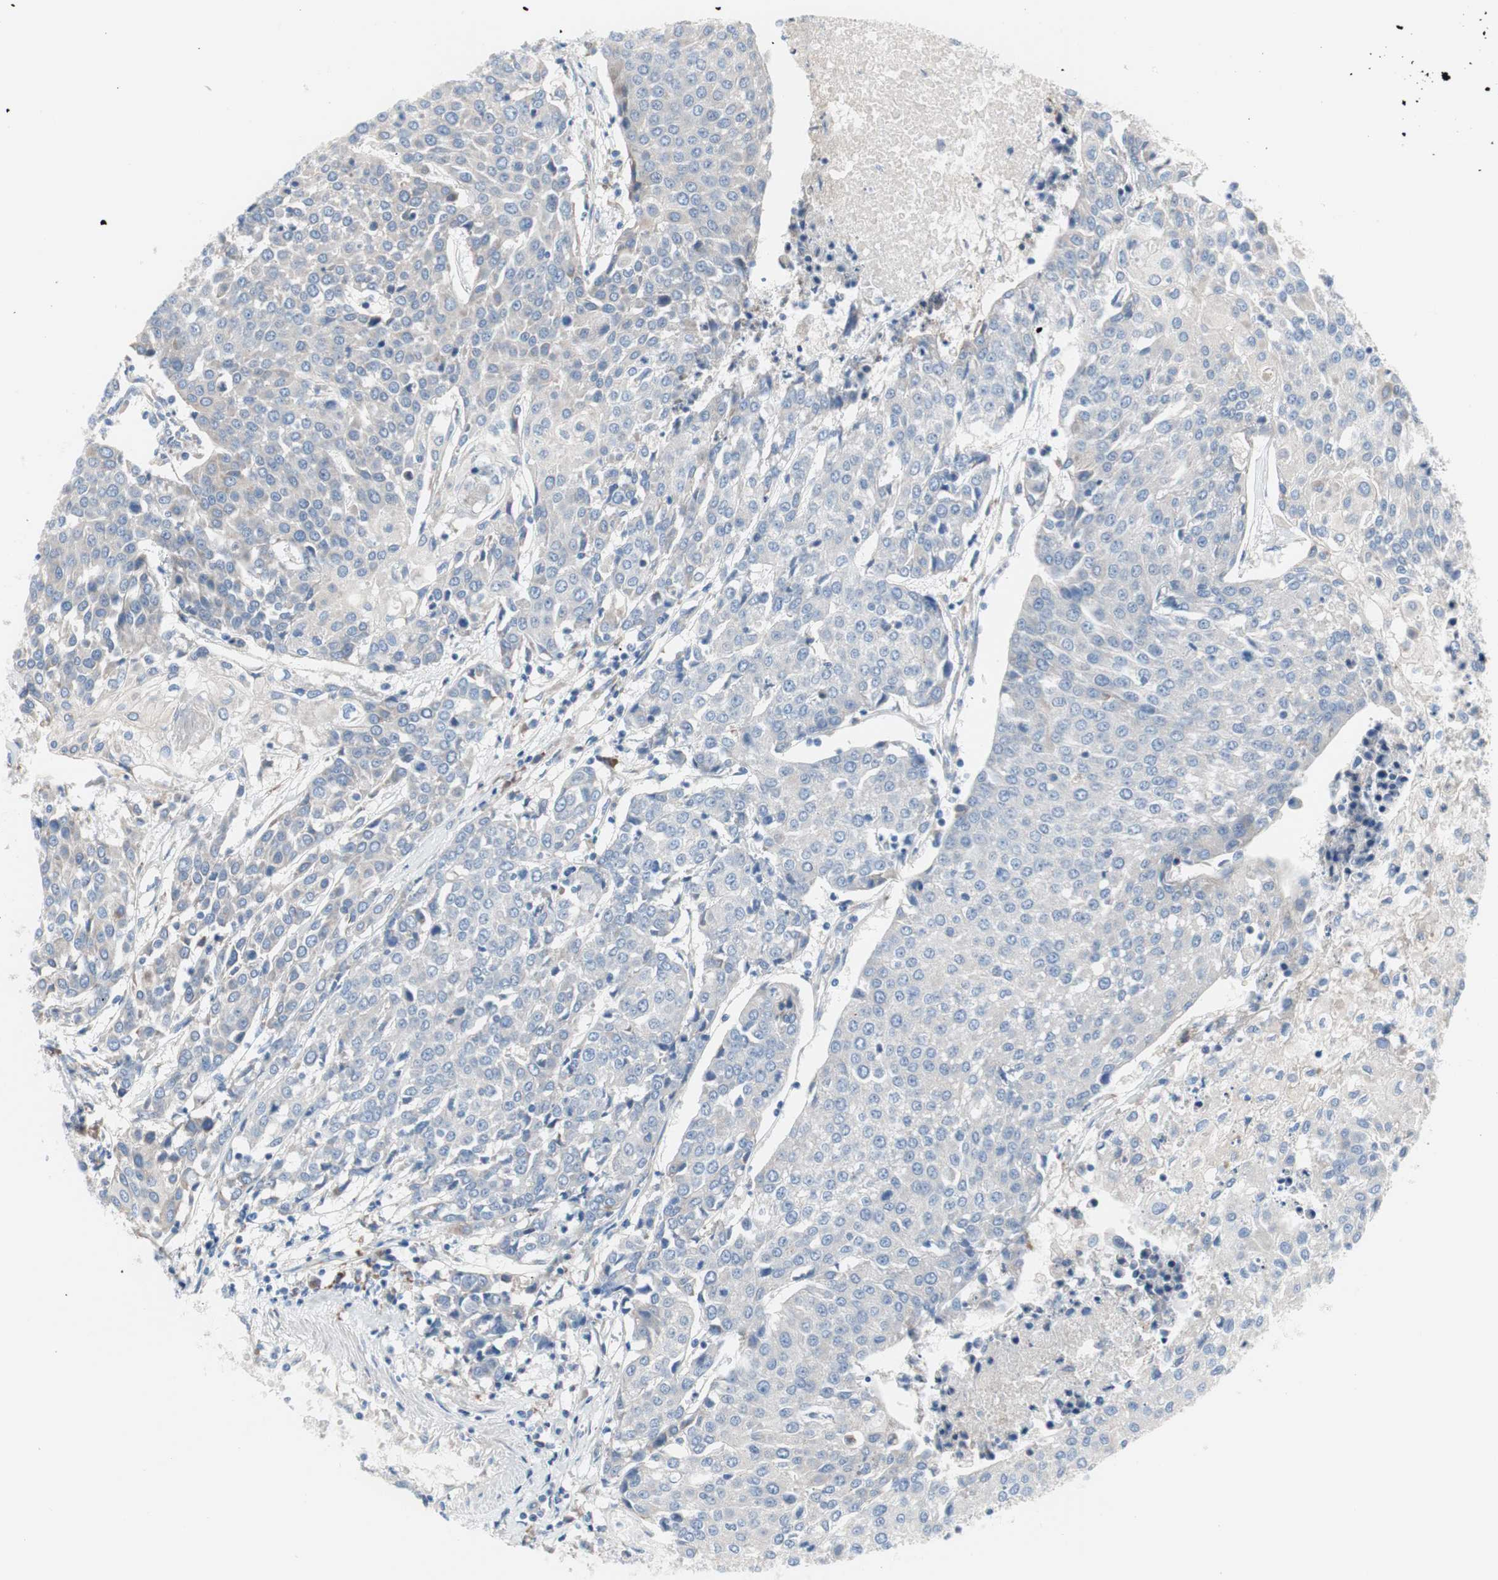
{"staining": {"intensity": "weak", "quantity": ">75%", "location": "cytoplasmic/membranous"}, "tissue": "urothelial cancer", "cell_type": "Tumor cells", "image_type": "cancer", "snomed": [{"axis": "morphology", "description": "Urothelial carcinoma, High grade"}, {"axis": "topography", "description": "Urinary bladder"}], "caption": "Urothelial carcinoma (high-grade) was stained to show a protein in brown. There is low levels of weak cytoplasmic/membranous staining in approximately >75% of tumor cells.", "gene": "KANSL1", "patient": {"sex": "female", "age": 85}}